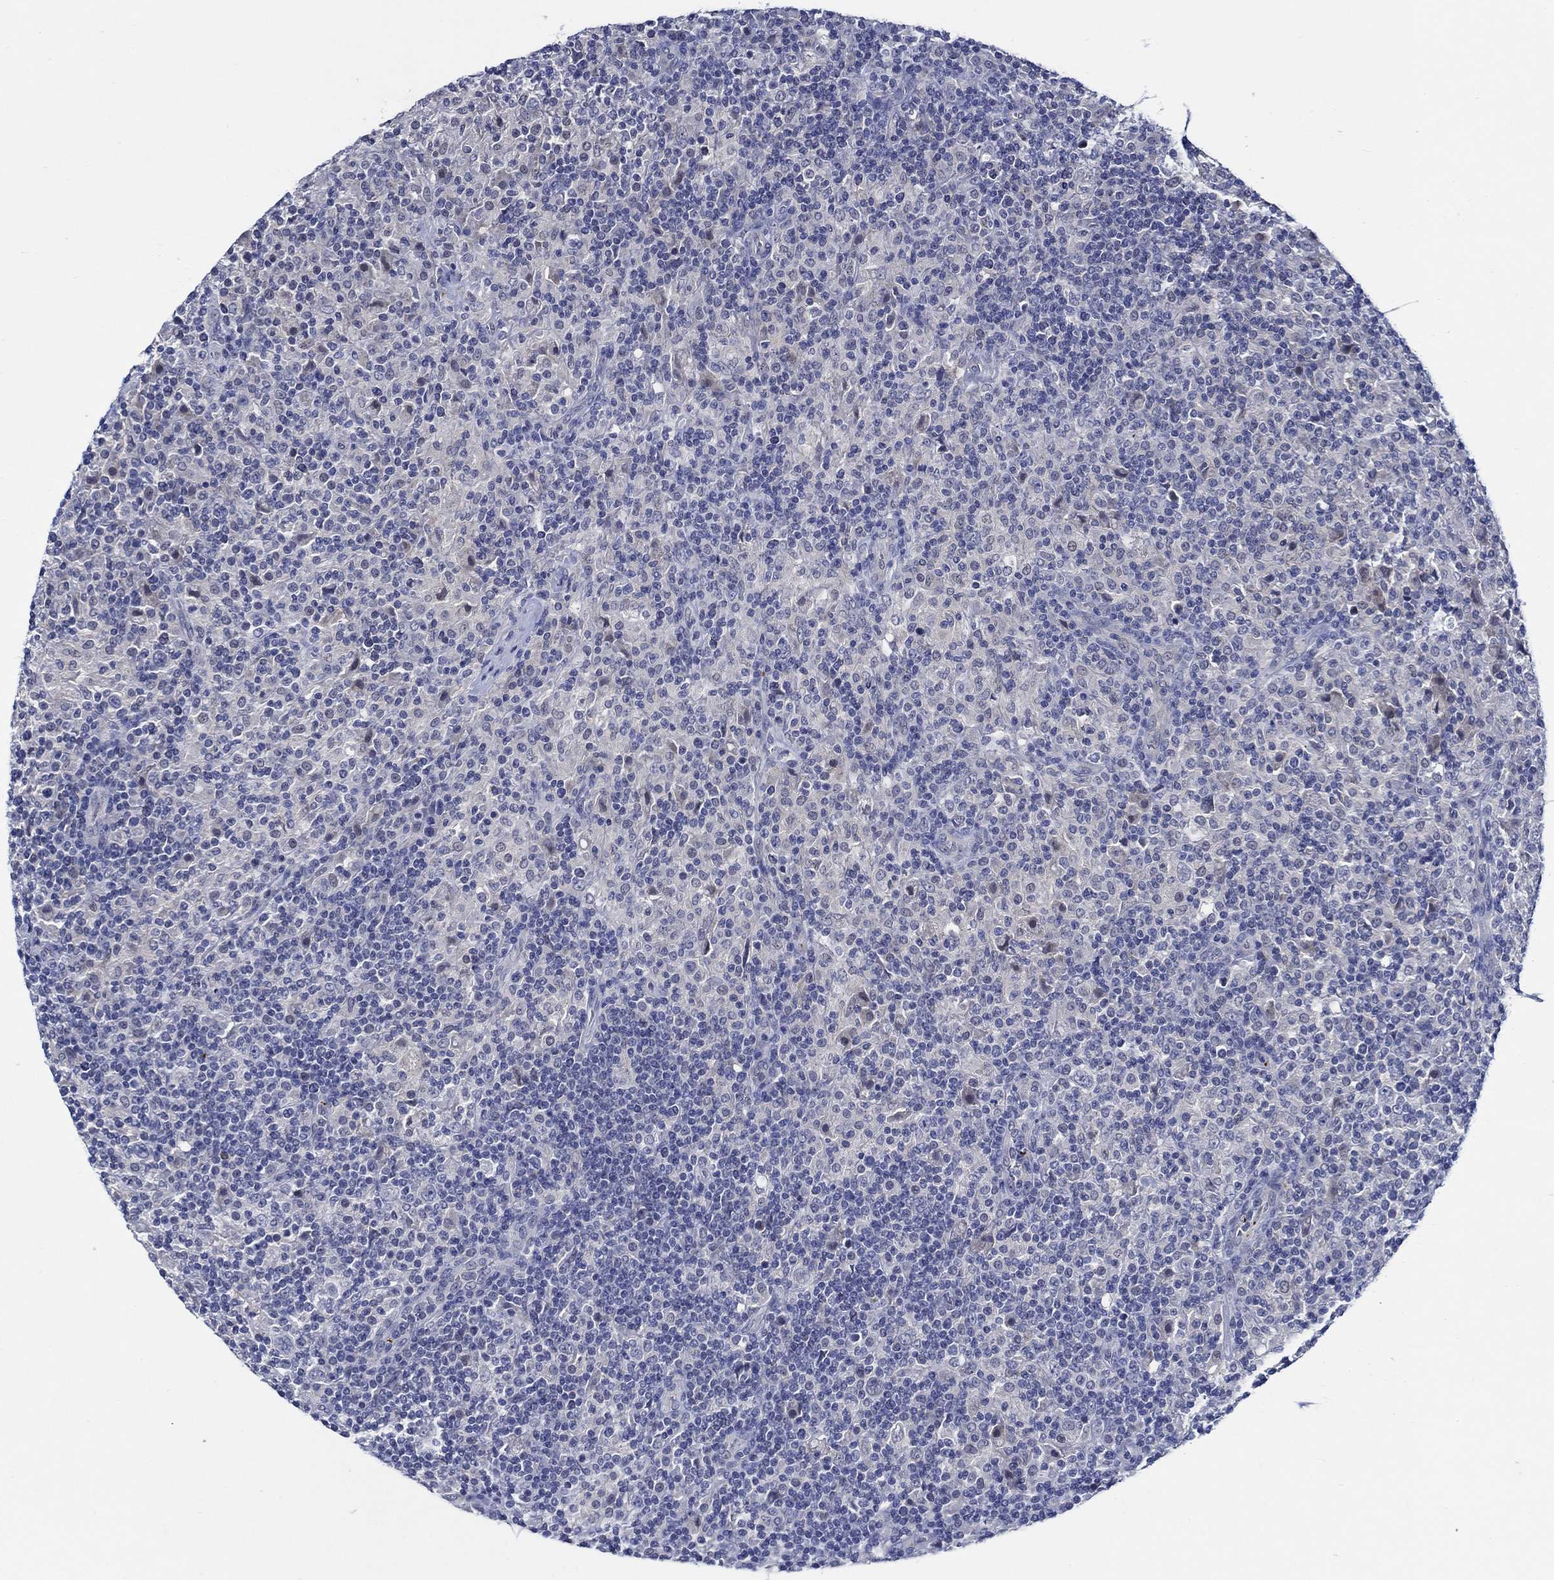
{"staining": {"intensity": "negative", "quantity": "none", "location": "none"}, "tissue": "lymphoma", "cell_type": "Tumor cells", "image_type": "cancer", "snomed": [{"axis": "morphology", "description": "Hodgkin's disease, NOS"}, {"axis": "topography", "description": "Lymph node"}], "caption": "Tumor cells are negative for brown protein staining in lymphoma.", "gene": "ALOX12", "patient": {"sex": "male", "age": 70}}